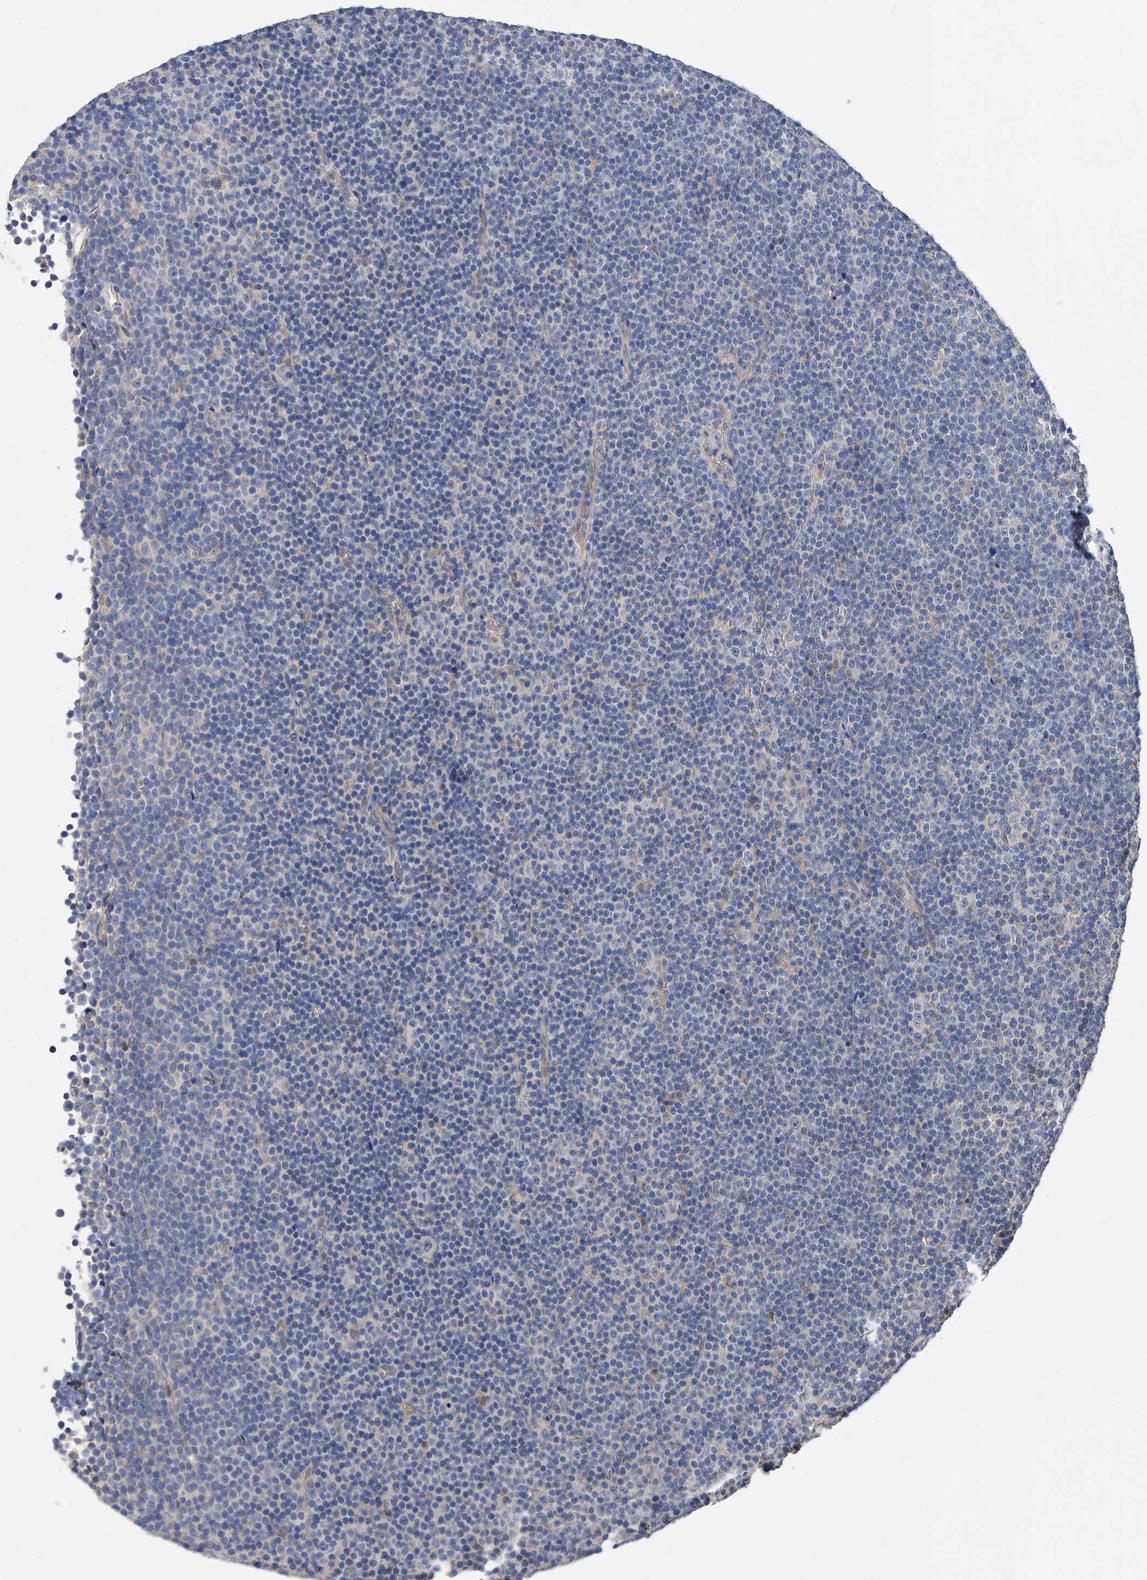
{"staining": {"intensity": "negative", "quantity": "none", "location": "none"}, "tissue": "lymphoma", "cell_type": "Tumor cells", "image_type": "cancer", "snomed": [{"axis": "morphology", "description": "Malignant lymphoma, non-Hodgkin's type, Low grade"}, {"axis": "topography", "description": "Lymph node"}], "caption": "Immunohistochemical staining of low-grade malignant lymphoma, non-Hodgkin's type displays no significant positivity in tumor cells.", "gene": "PGM3", "patient": {"sex": "female", "age": 67}}